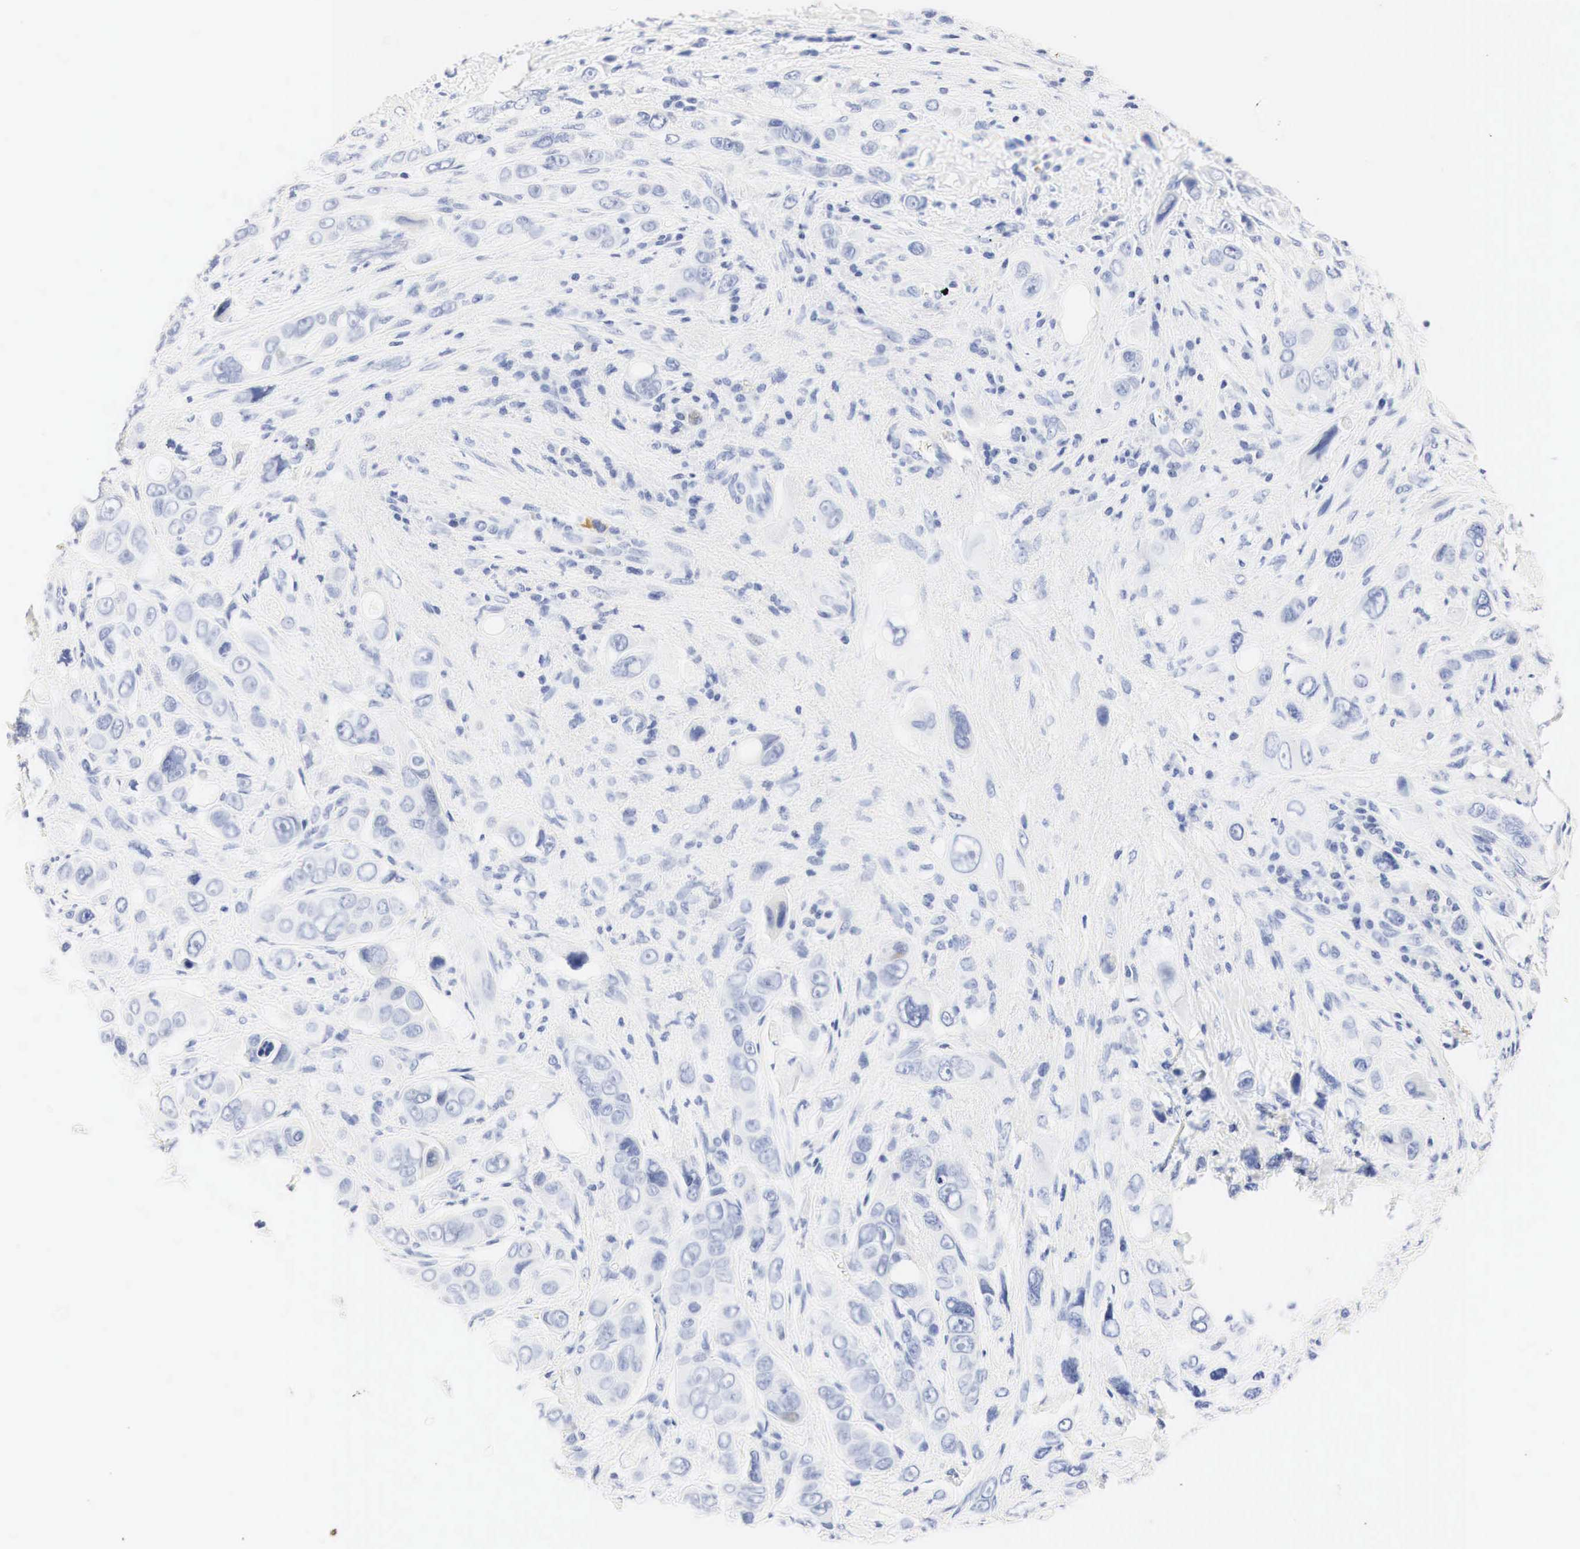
{"staining": {"intensity": "negative", "quantity": "none", "location": "none"}, "tissue": "liver cancer", "cell_type": "Tumor cells", "image_type": "cancer", "snomed": [{"axis": "morphology", "description": "Cholangiocarcinoma"}, {"axis": "topography", "description": "Liver"}], "caption": "An immunohistochemistry photomicrograph of cholangiocarcinoma (liver) is shown. There is no staining in tumor cells of cholangiocarcinoma (liver).", "gene": "NKX2-1", "patient": {"sex": "female", "age": 79}}